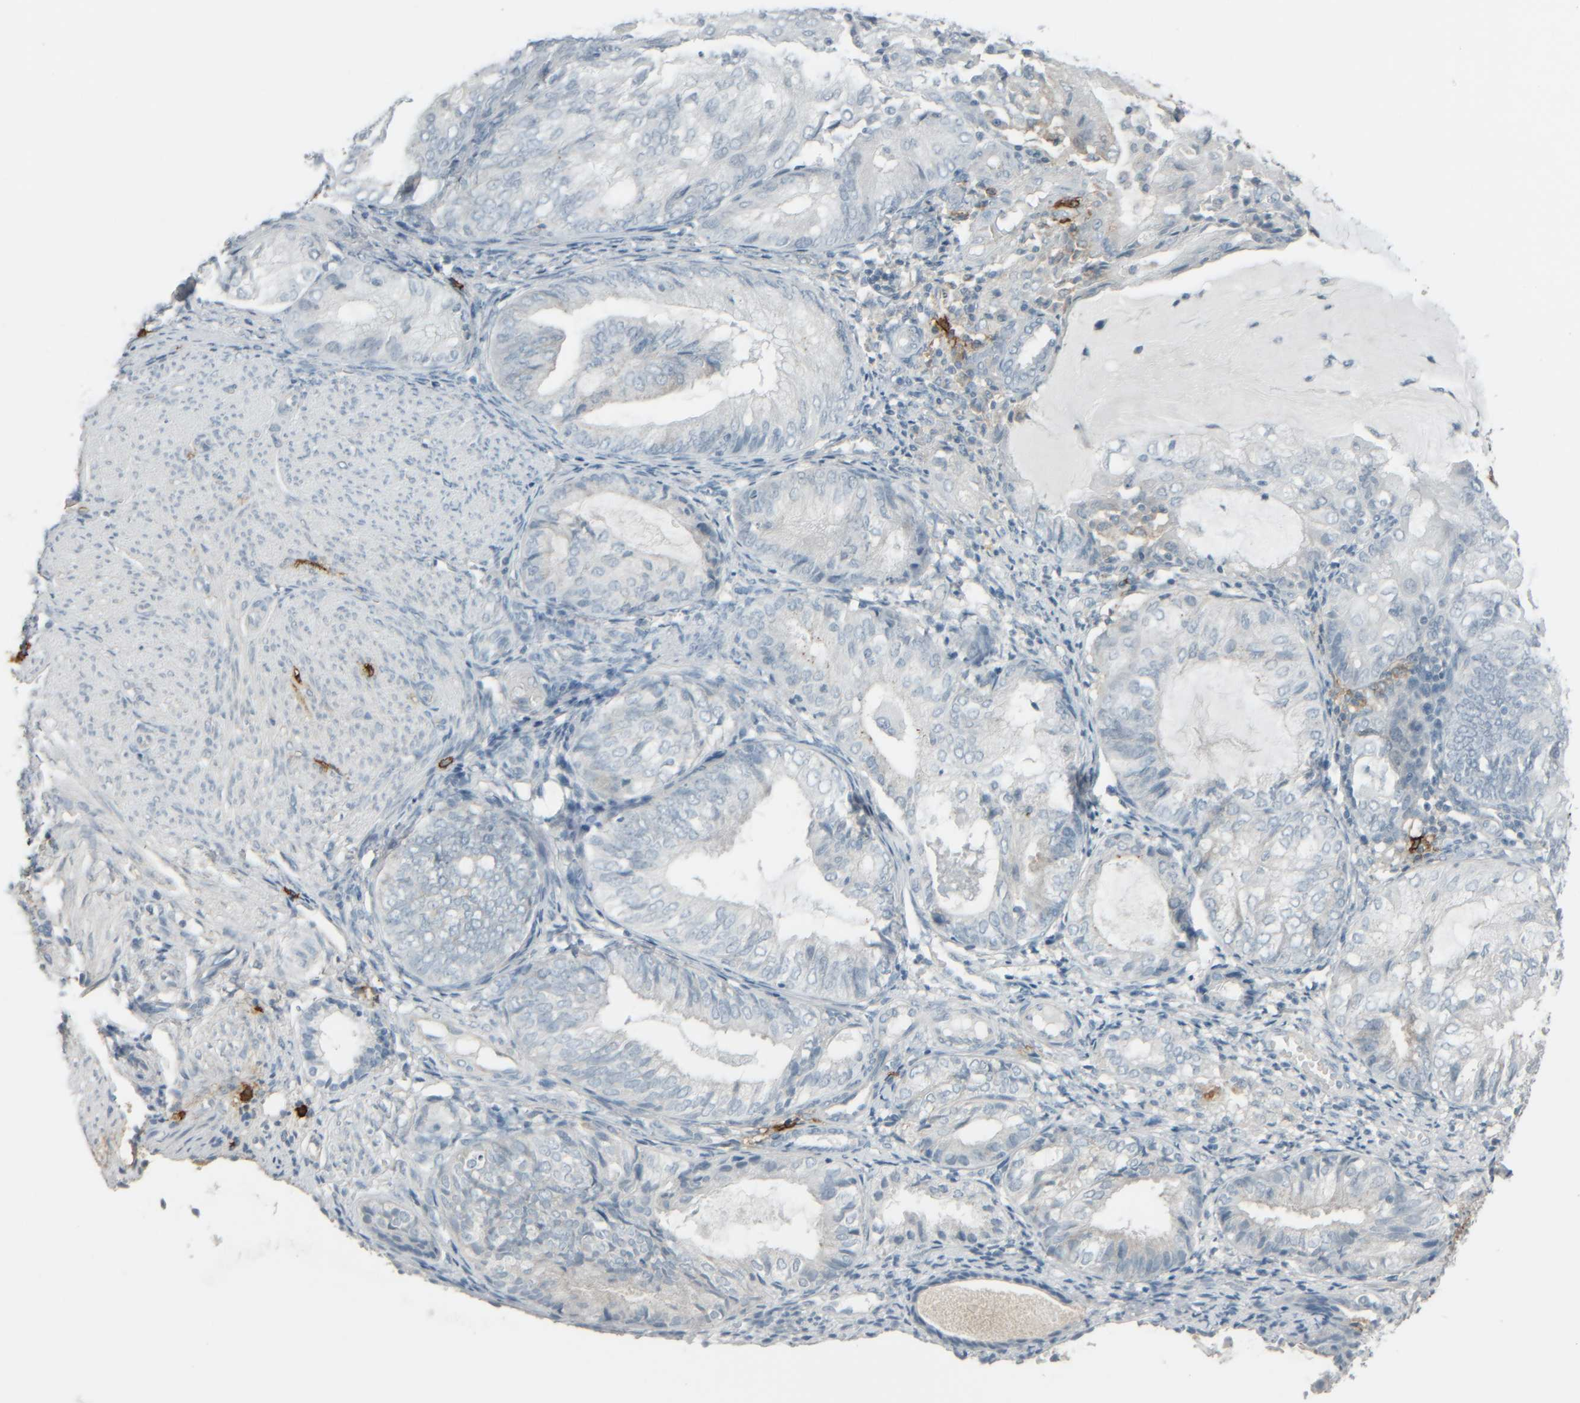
{"staining": {"intensity": "negative", "quantity": "none", "location": "none"}, "tissue": "endometrial cancer", "cell_type": "Tumor cells", "image_type": "cancer", "snomed": [{"axis": "morphology", "description": "Adenocarcinoma, NOS"}, {"axis": "topography", "description": "Endometrium"}], "caption": "Endometrial cancer was stained to show a protein in brown. There is no significant expression in tumor cells. (Stains: DAB (3,3'-diaminobenzidine) immunohistochemistry (IHC) with hematoxylin counter stain, Microscopy: brightfield microscopy at high magnification).", "gene": "TPSAB1", "patient": {"sex": "female", "age": 81}}